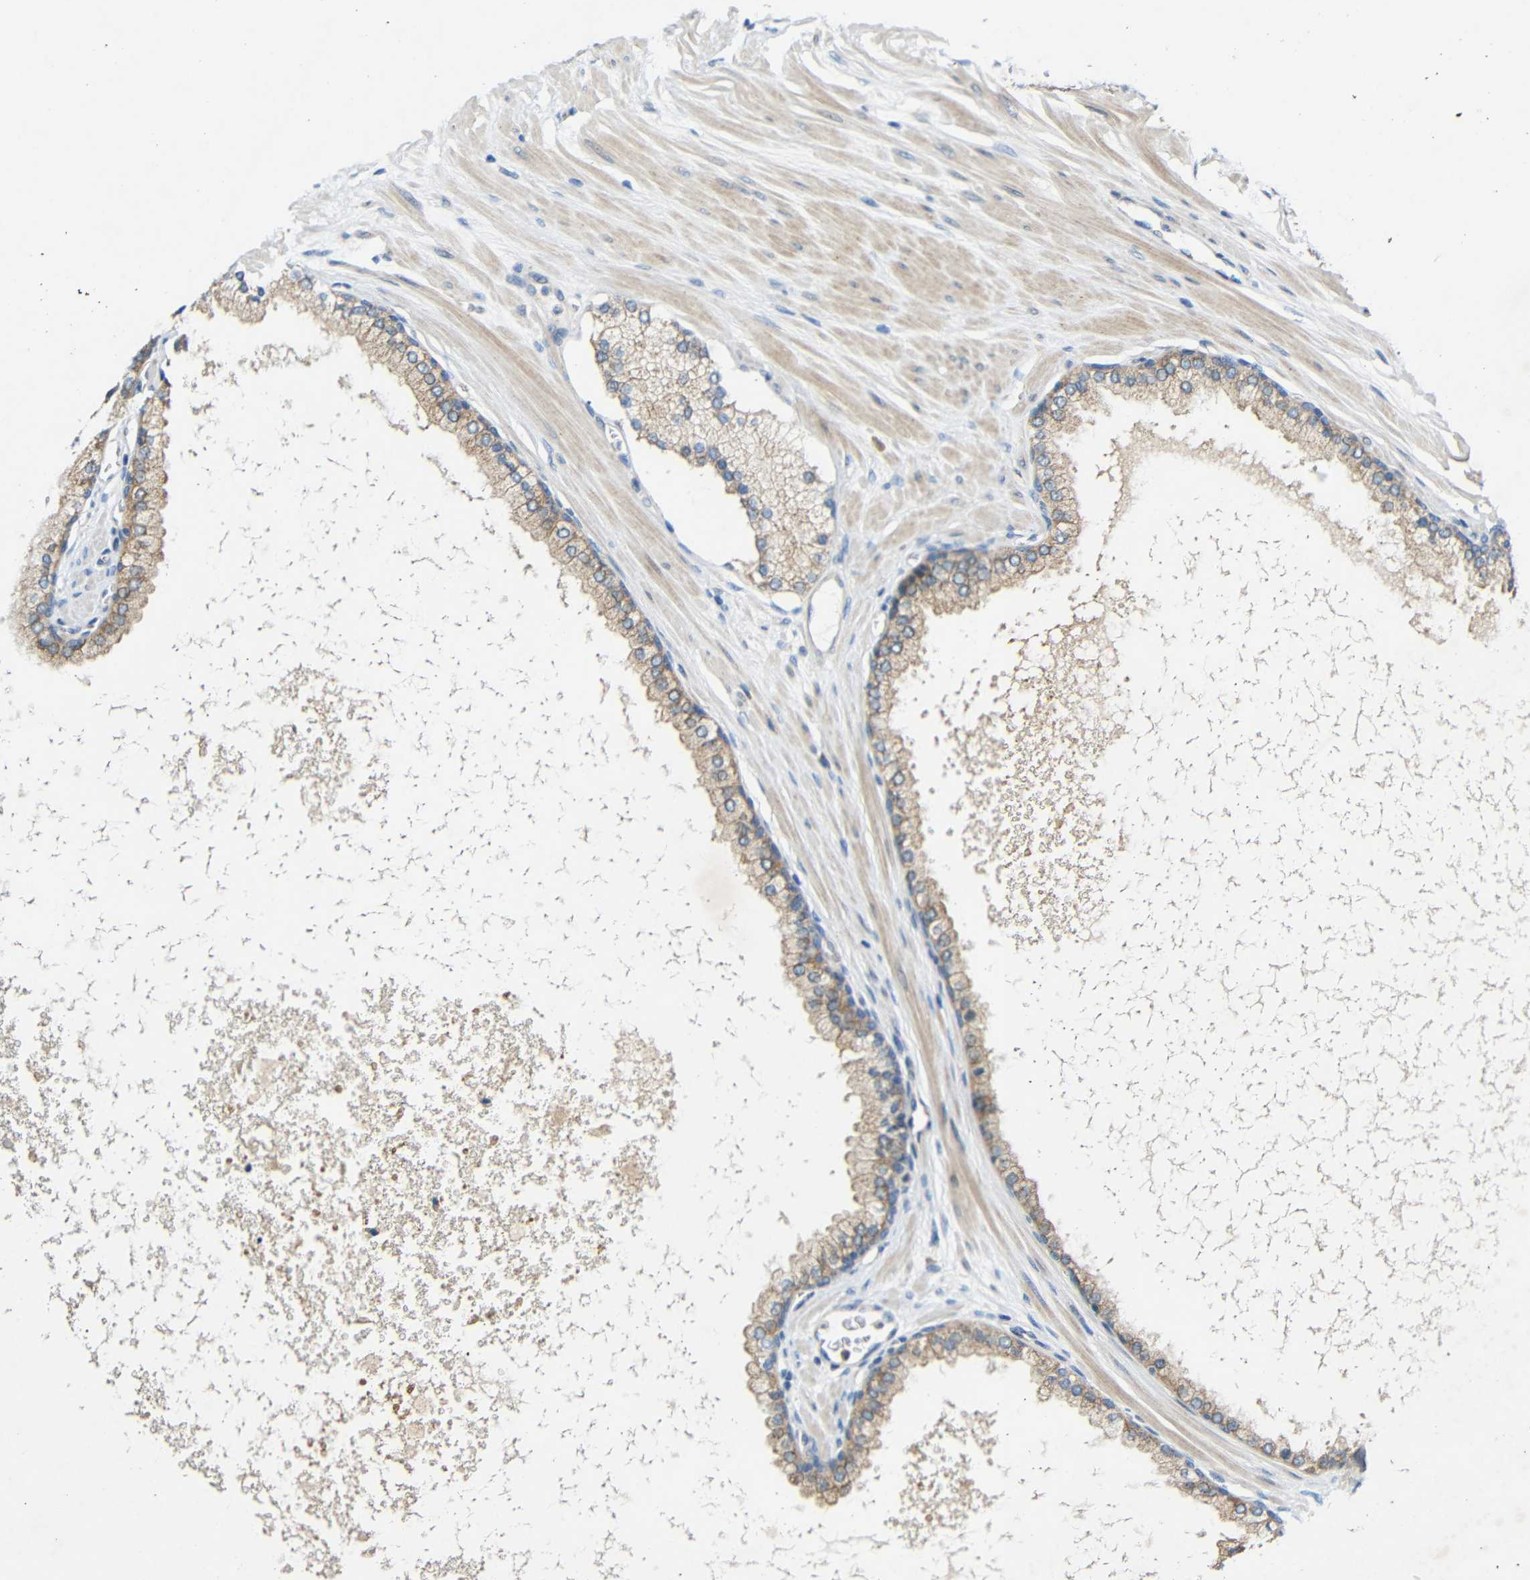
{"staining": {"intensity": "weak", "quantity": ">75%", "location": "cytoplasmic/membranous"}, "tissue": "prostate cancer", "cell_type": "Tumor cells", "image_type": "cancer", "snomed": [{"axis": "morphology", "description": "Adenocarcinoma, High grade"}, {"axis": "topography", "description": "Prostate"}], "caption": "This photomicrograph demonstrates adenocarcinoma (high-grade) (prostate) stained with immunohistochemistry (IHC) to label a protein in brown. The cytoplasmic/membranous of tumor cells show weak positivity for the protein. Nuclei are counter-stained blue.", "gene": "TMEM25", "patient": {"sex": "male", "age": 65}}